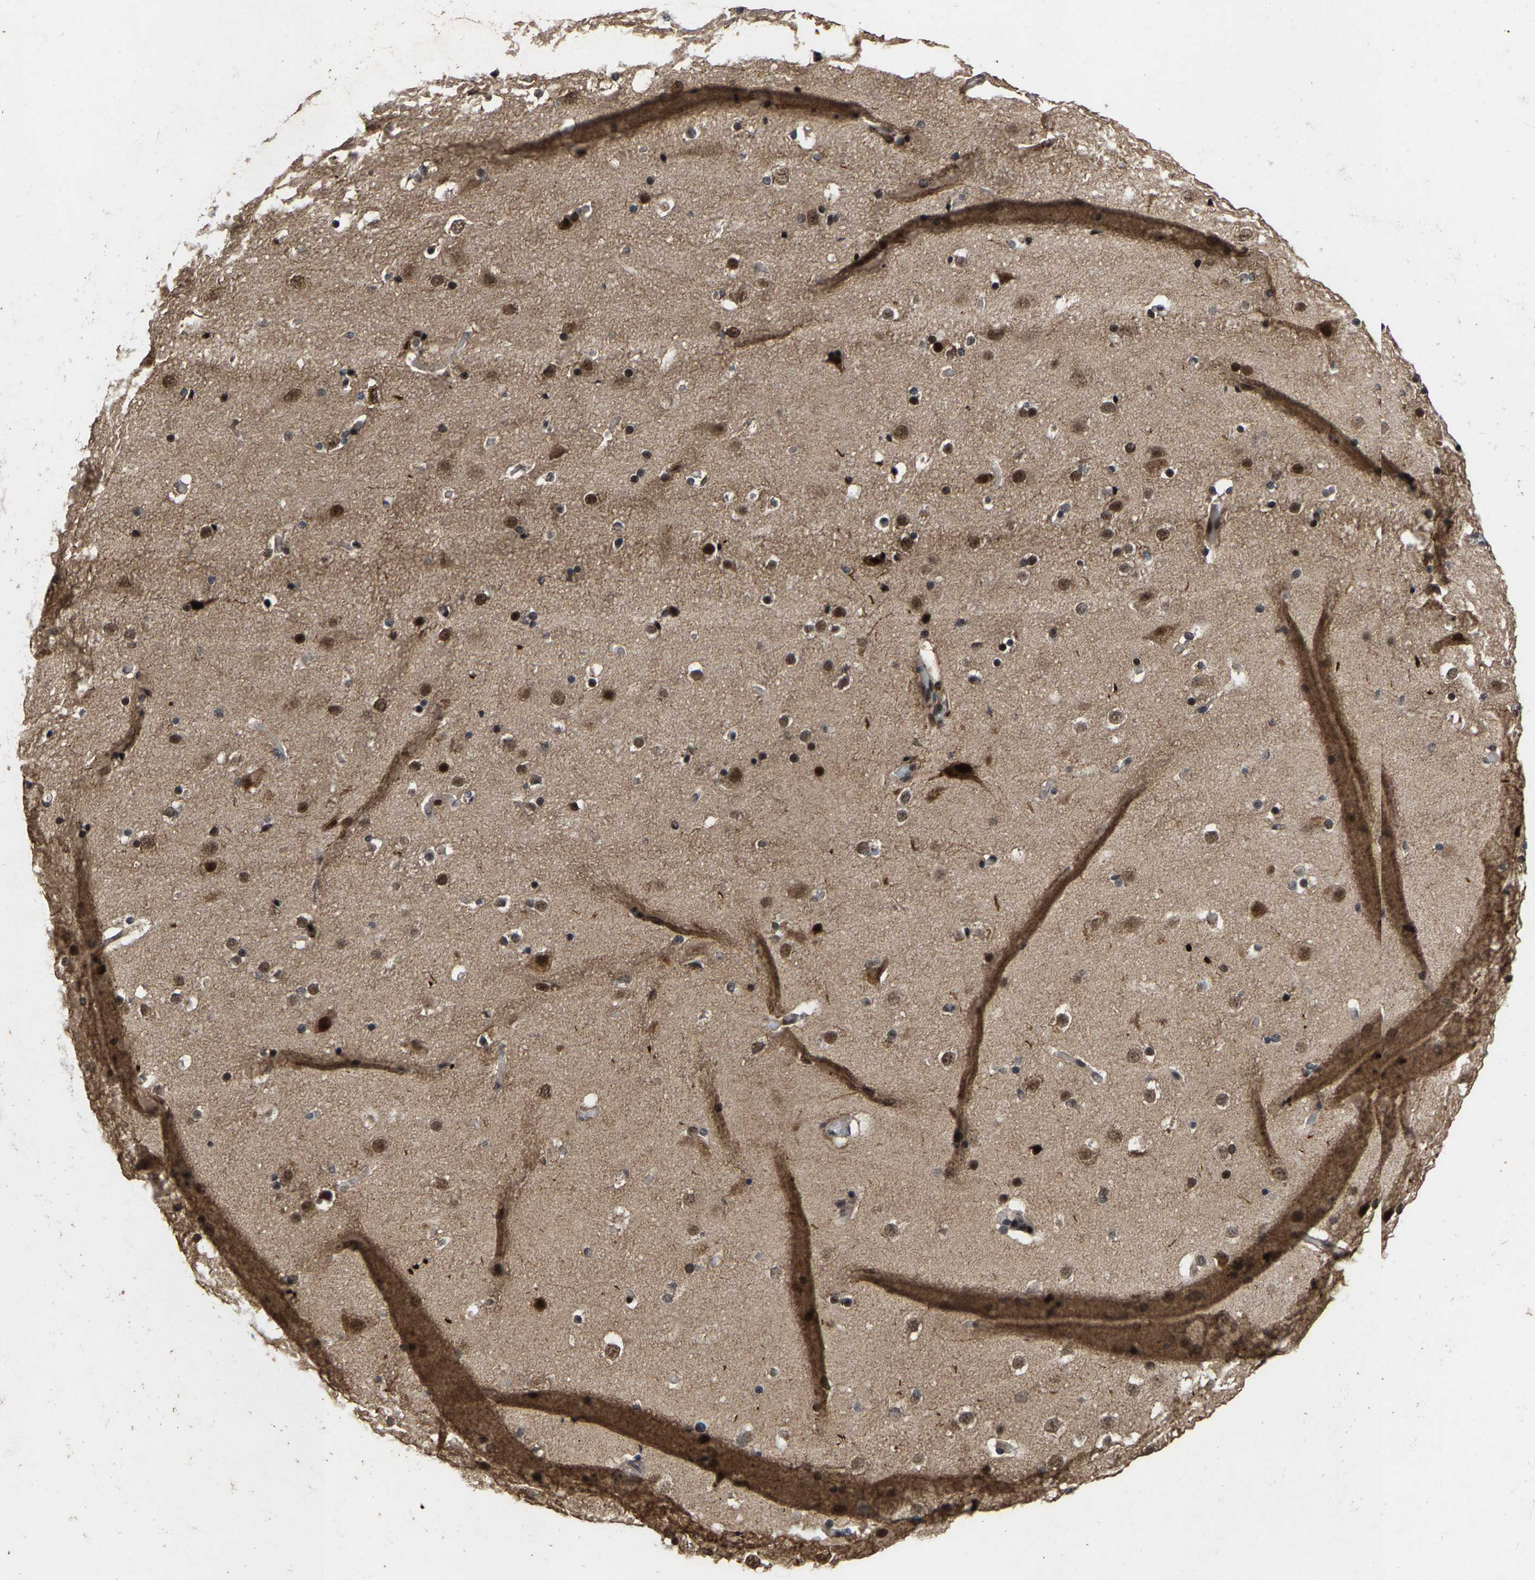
{"staining": {"intensity": "moderate", "quantity": "25%-75%", "location": "nuclear"}, "tissue": "cerebral cortex", "cell_type": "Endothelial cells", "image_type": "normal", "snomed": [{"axis": "morphology", "description": "Normal tissue, NOS"}, {"axis": "topography", "description": "Cerebral cortex"}], "caption": "The micrograph shows a brown stain indicating the presence of a protein in the nuclear of endothelial cells in cerebral cortex. The staining is performed using DAB (3,3'-diaminobenzidine) brown chromogen to label protein expression. The nuclei are counter-stained blue using hematoxylin.", "gene": "HAUS6", "patient": {"sex": "male", "age": 57}}